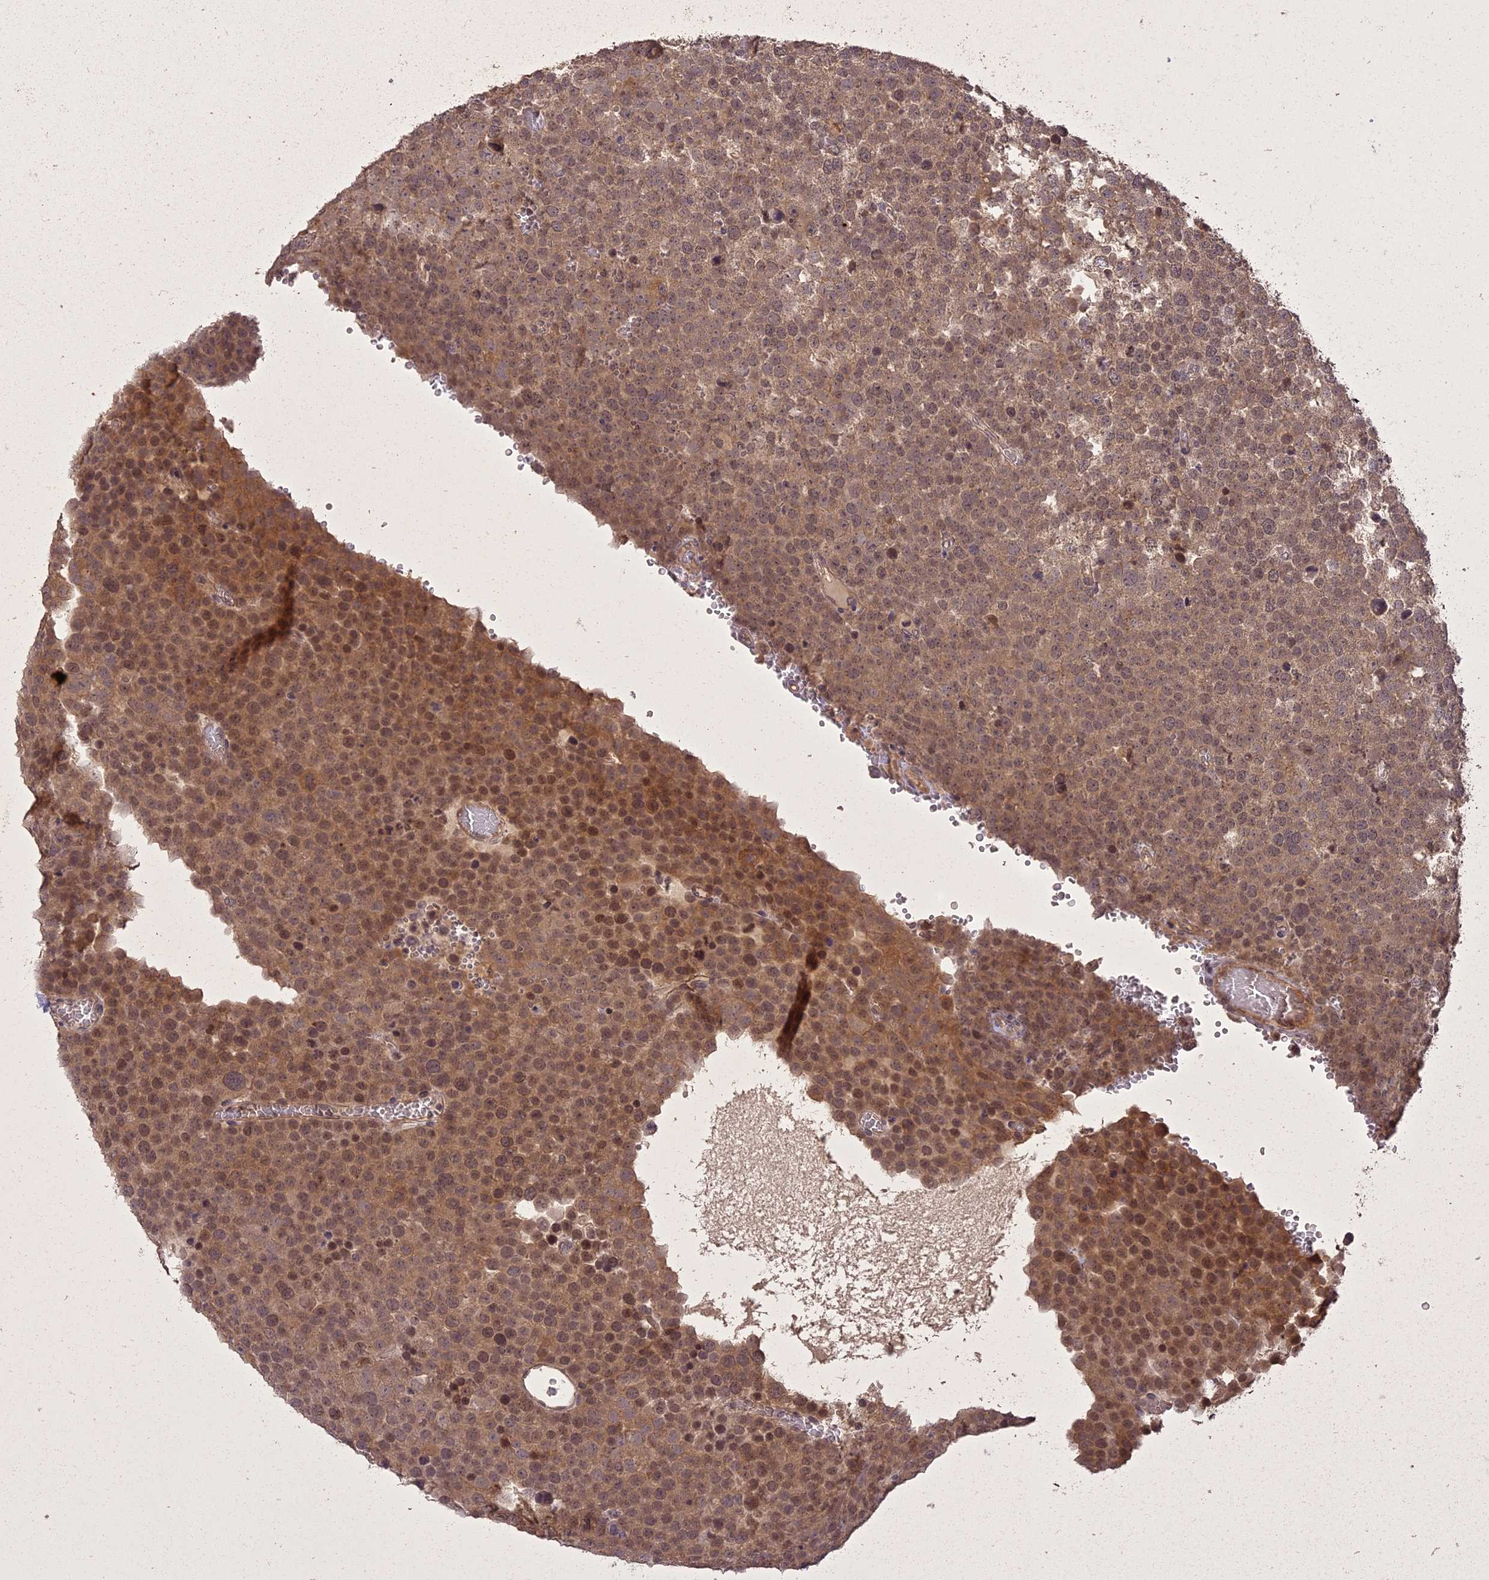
{"staining": {"intensity": "moderate", "quantity": "25%-75%", "location": "cytoplasmic/membranous,nuclear"}, "tissue": "testis cancer", "cell_type": "Tumor cells", "image_type": "cancer", "snomed": [{"axis": "morphology", "description": "Seminoma, NOS"}, {"axis": "topography", "description": "Testis"}], "caption": "Immunohistochemical staining of testis cancer shows medium levels of moderate cytoplasmic/membranous and nuclear staining in about 25%-75% of tumor cells.", "gene": "ING5", "patient": {"sex": "male", "age": 71}}